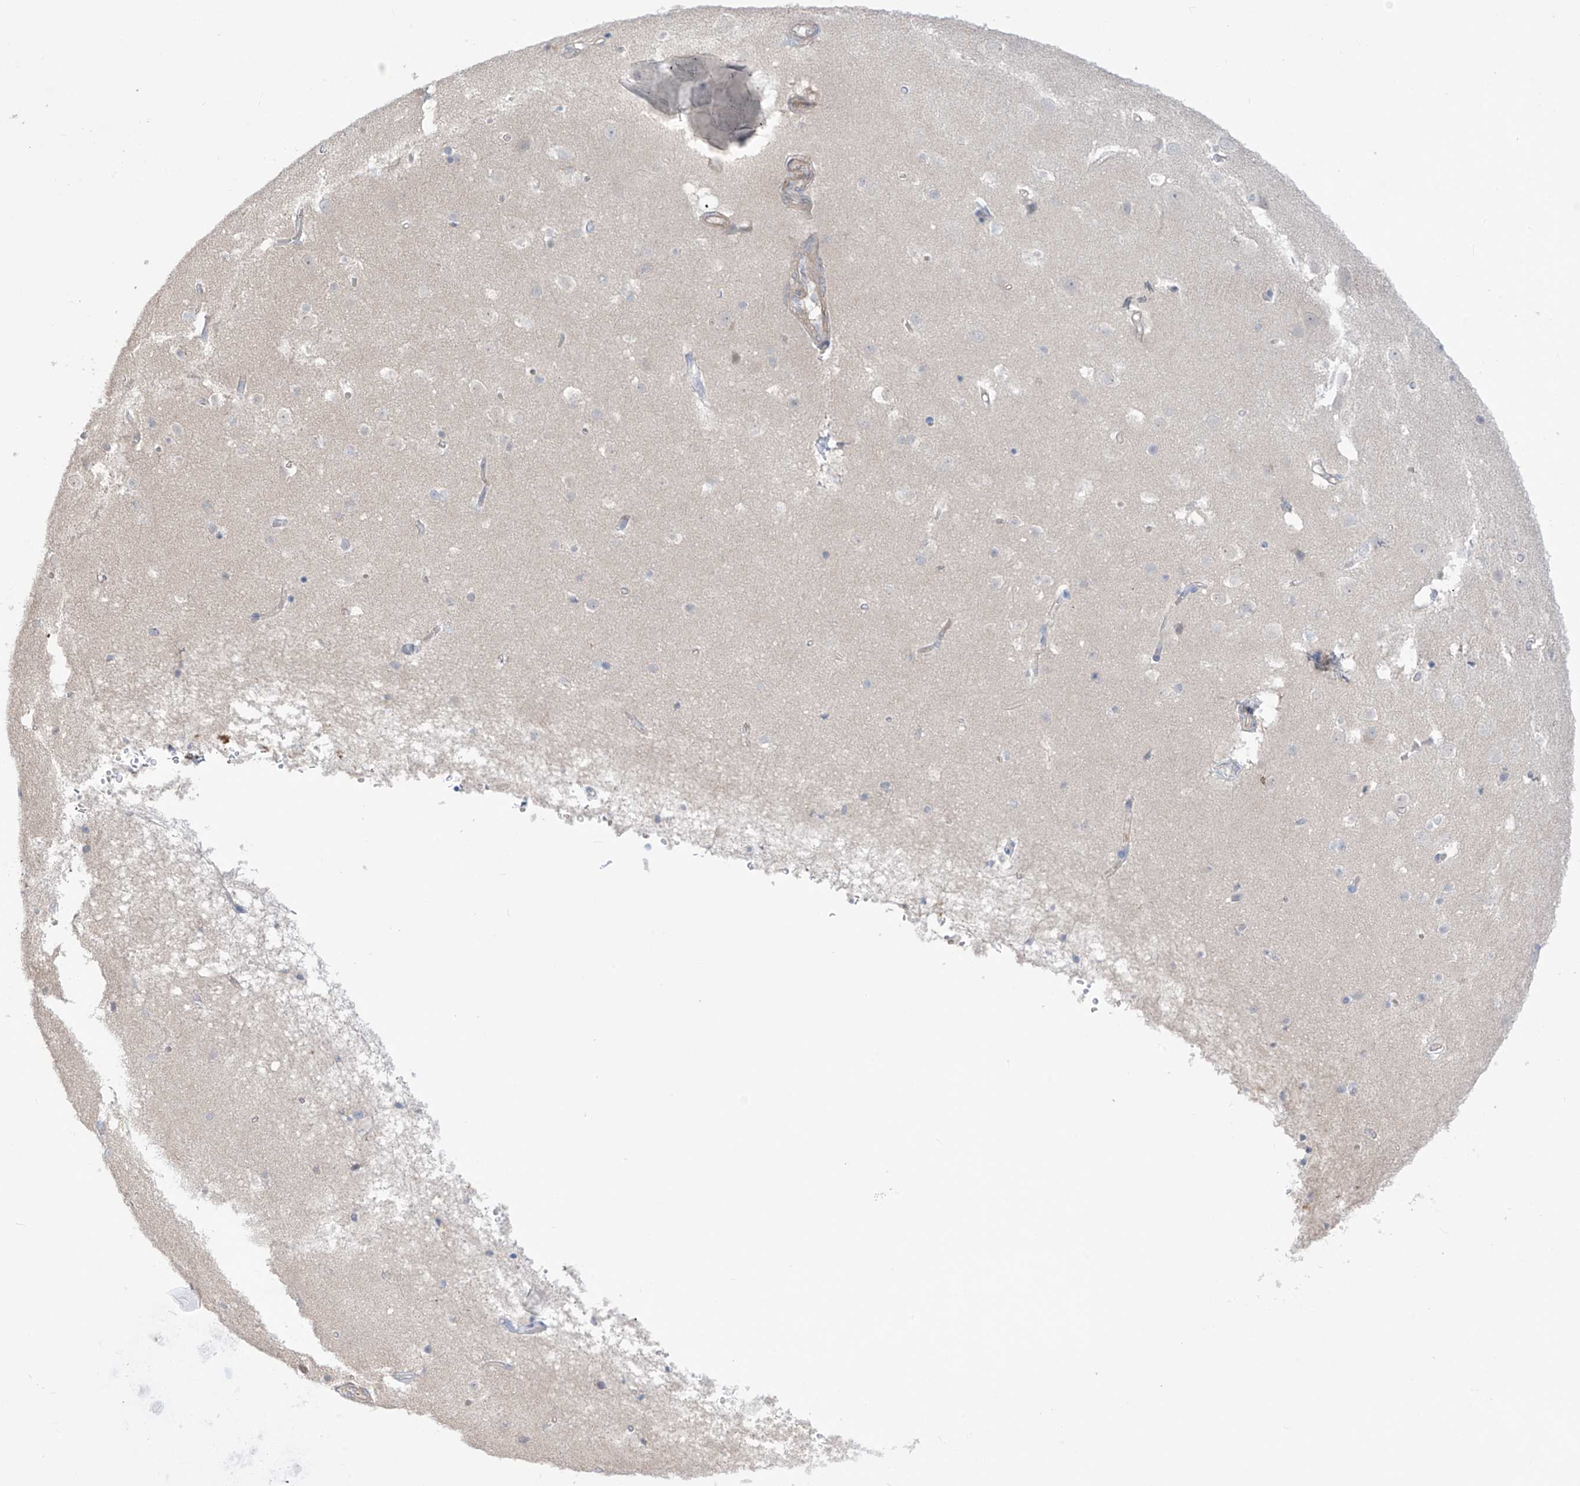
{"staining": {"intensity": "moderate", "quantity": "25%-75%", "location": "cytoplasmic/membranous"}, "tissue": "cerebral cortex", "cell_type": "Endothelial cells", "image_type": "normal", "snomed": [{"axis": "morphology", "description": "Normal tissue, NOS"}, {"axis": "topography", "description": "Cerebral cortex"}], "caption": "This micrograph demonstrates immunohistochemistry (IHC) staining of normal cerebral cortex, with medium moderate cytoplasmic/membranous expression in about 25%-75% of endothelial cells.", "gene": "TRMU", "patient": {"sex": "male", "age": 54}}